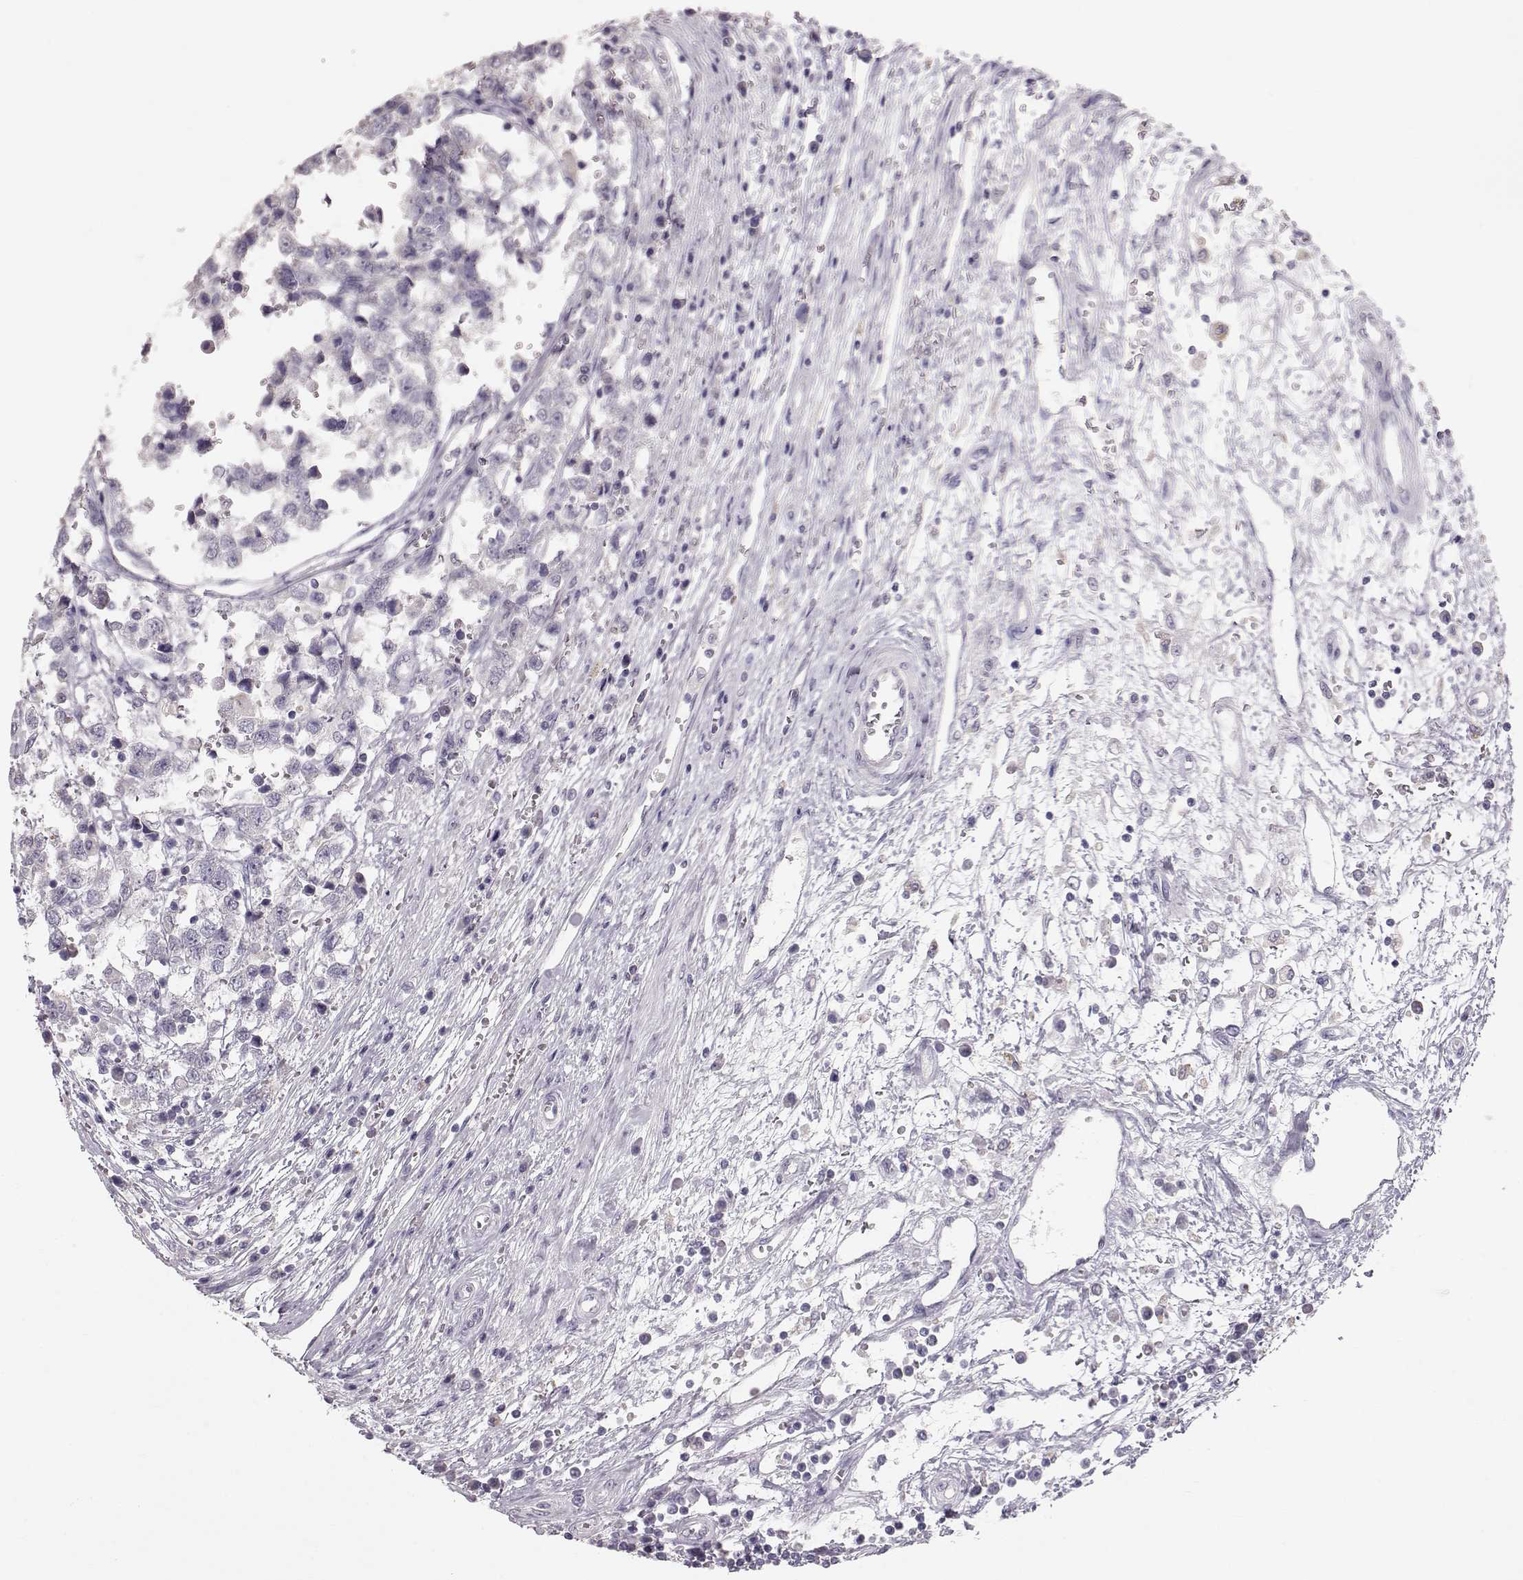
{"staining": {"intensity": "negative", "quantity": "none", "location": "none"}, "tissue": "testis cancer", "cell_type": "Tumor cells", "image_type": "cancer", "snomed": [{"axis": "morphology", "description": "Normal tissue, NOS"}, {"axis": "morphology", "description": "Seminoma, NOS"}, {"axis": "topography", "description": "Testis"}, {"axis": "topography", "description": "Epididymis"}], "caption": "This micrograph is of seminoma (testis) stained with immunohistochemistry to label a protein in brown with the nuclei are counter-stained blue. There is no positivity in tumor cells.", "gene": "POU1F1", "patient": {"sex": "male", "age": 34}}